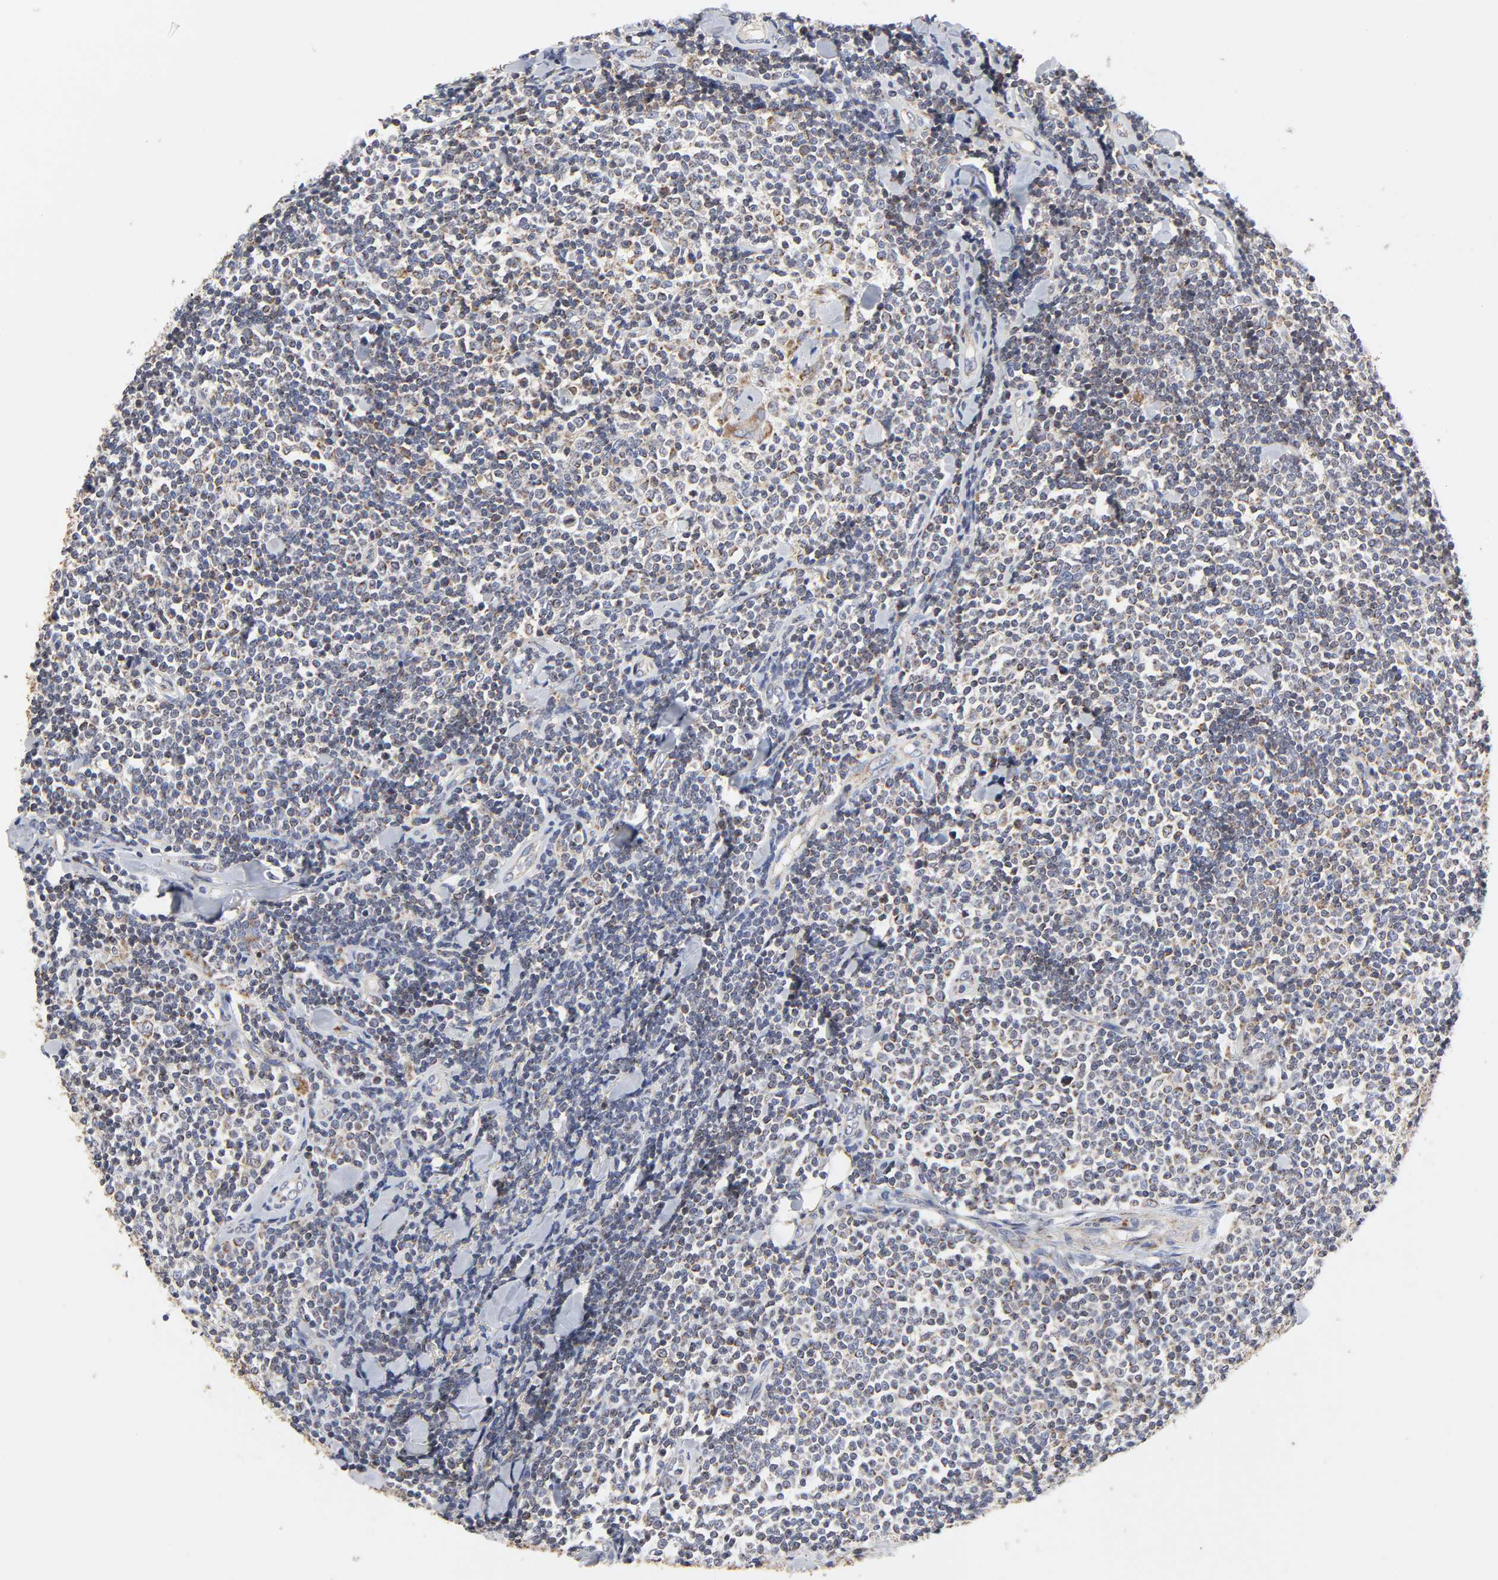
{"staining": {"intensity": "weak", "quantity": "<25%", "location": "cytoplasmic/membranous"}, "tissue": "lymphoma", "cell_type": "Tumor cells", "image_type": "cancer", "snomed": [{"axis": "morphology", "description": "Malignant lymphoma, non-Hodgkin's type, Low grade"}, {"axis": "topography", "description": "Soft tissue"}], "caption": "DAB (3,3'-diaminobenzidine) immunohistochemical staining of human lymphoma exhibits no significant staining in tumor cells.", "gene": "COX6B1", "patient": {"sex": "male", "age": 92}}